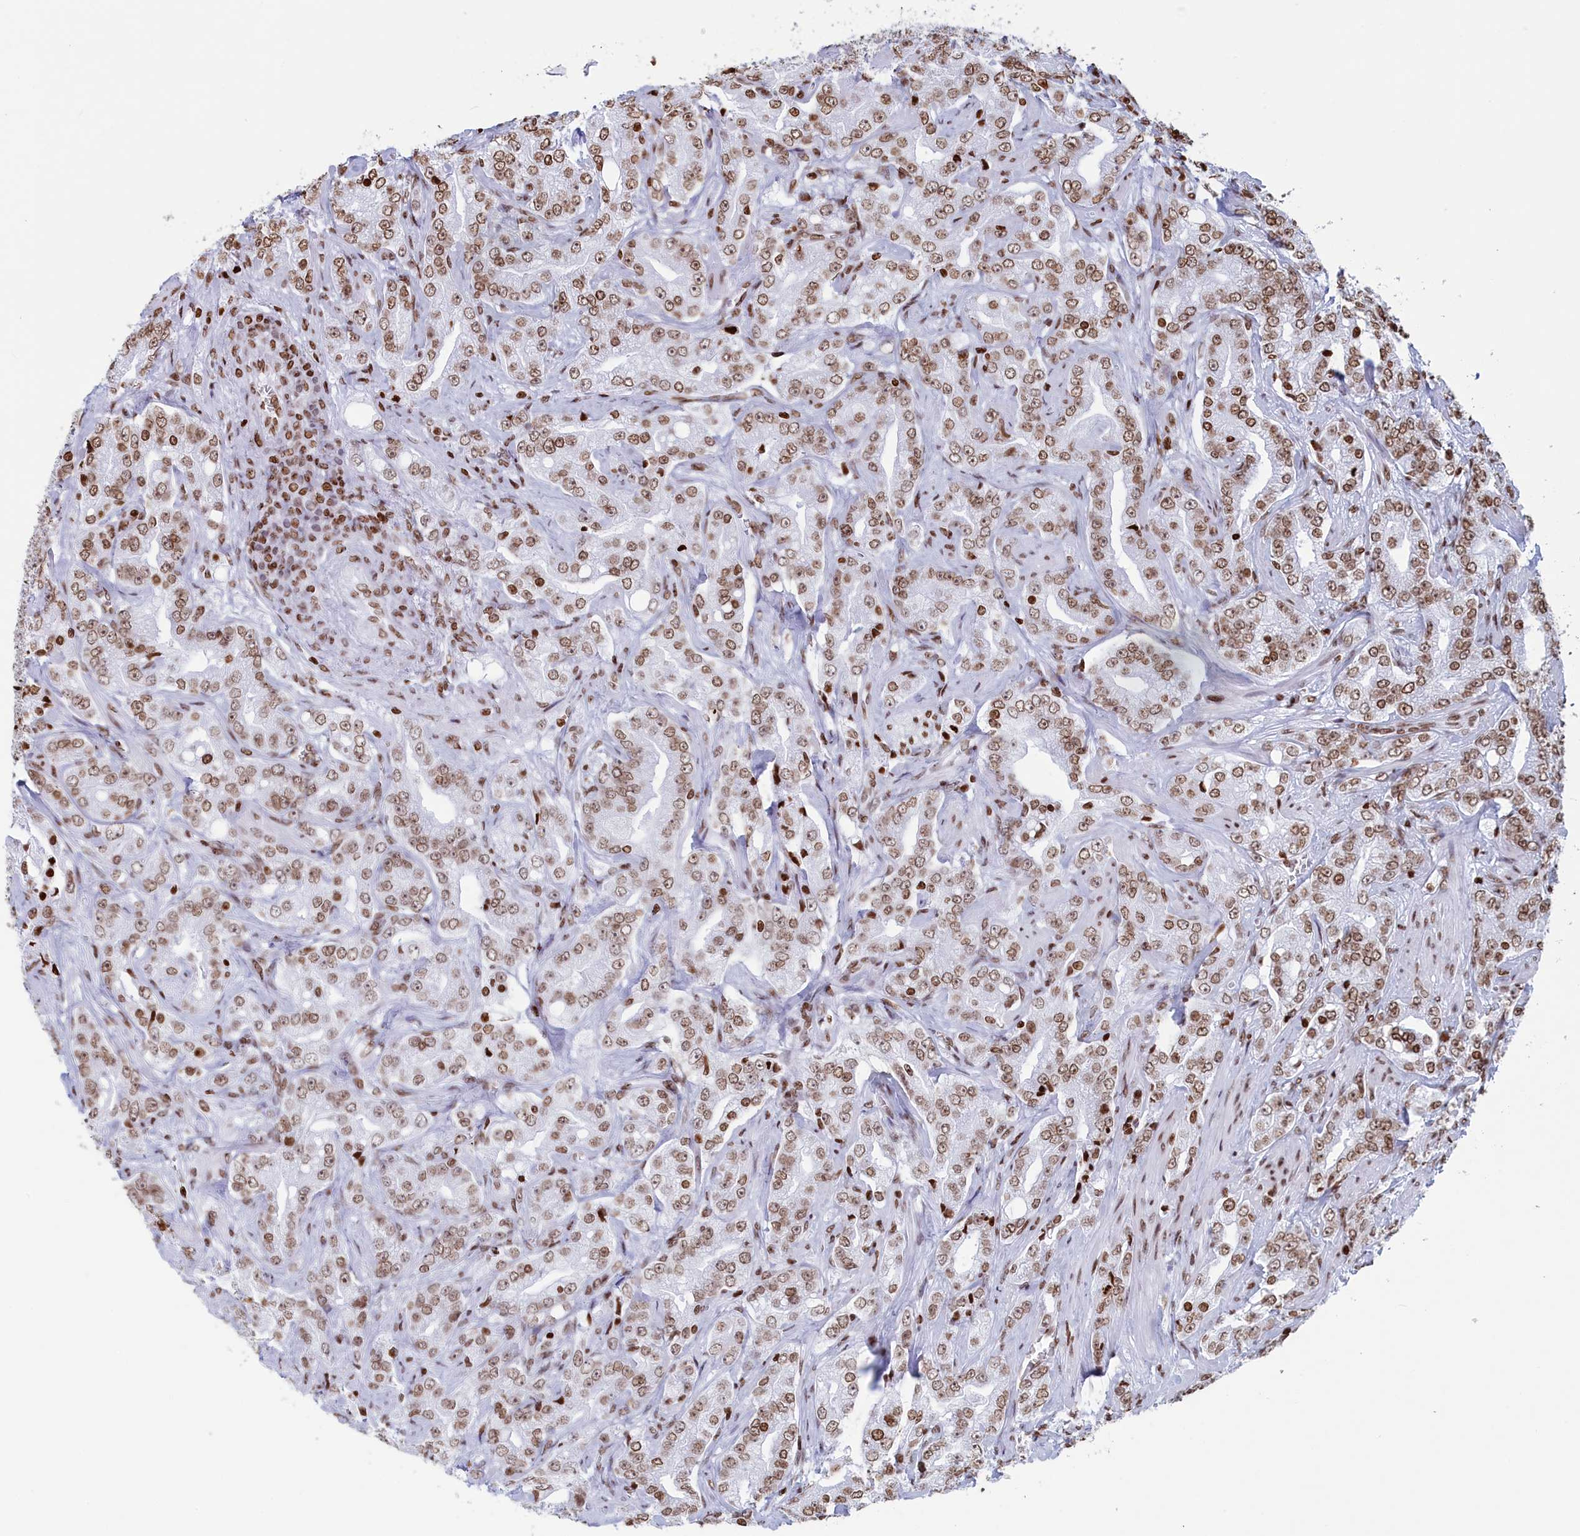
{"staining": {"intensity": "moderate", "quantity": ">75%", "location": "nuclear"}, "tissue": "prostate cancer", "cell_type": "Tumor cells", "image_type": "cancer", "snomed": [{"axis": "morphology", "description": "Adenocarcinoma, Low grade"}, {"axis": "topography", "description": "Prostate"}], "caption": "Immunohistochemistry (IHC) of prostate low-grade adenocarcinoma displays medium levels of moderate nuclear positivity in about >75% of tumor cells.", "gene": "APOBEC3A", "patient": {"sex": "male", "age": 67}}